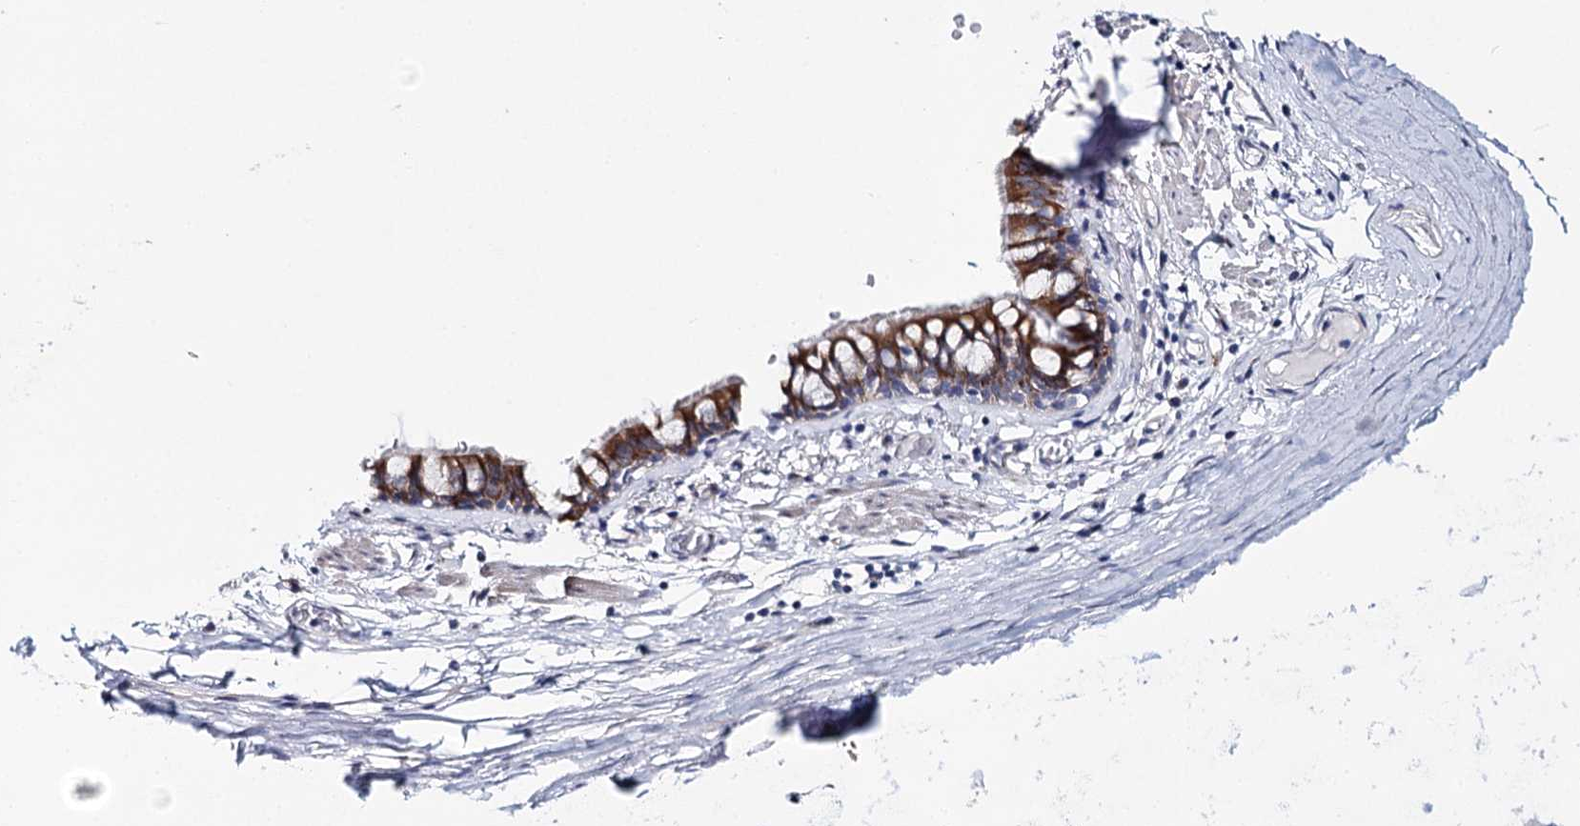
{"staining": {"intensity": "moderate", "quantity": ">75%", "location": "cytoplasmic/membranous"}, "tissue": "bronchus", "cell_type": "Respiratory epithelial cells", "image_type": "normal", "snomed": [{"axis": "morphology", "description": "Normal tissue, NOS"}, {"axis": "topography", "description": "Cartilage tissue"}, {"axis": "topography", "description": "Bronchus"}], "caption": "Protein staining demonstrates moderate cytoplasmic/membranous expression in about >75% of respiratory epithelial cells in unremarkable bronchus.", "gene": "TEX12", "patient": {"sex": "female", "age": 36}}